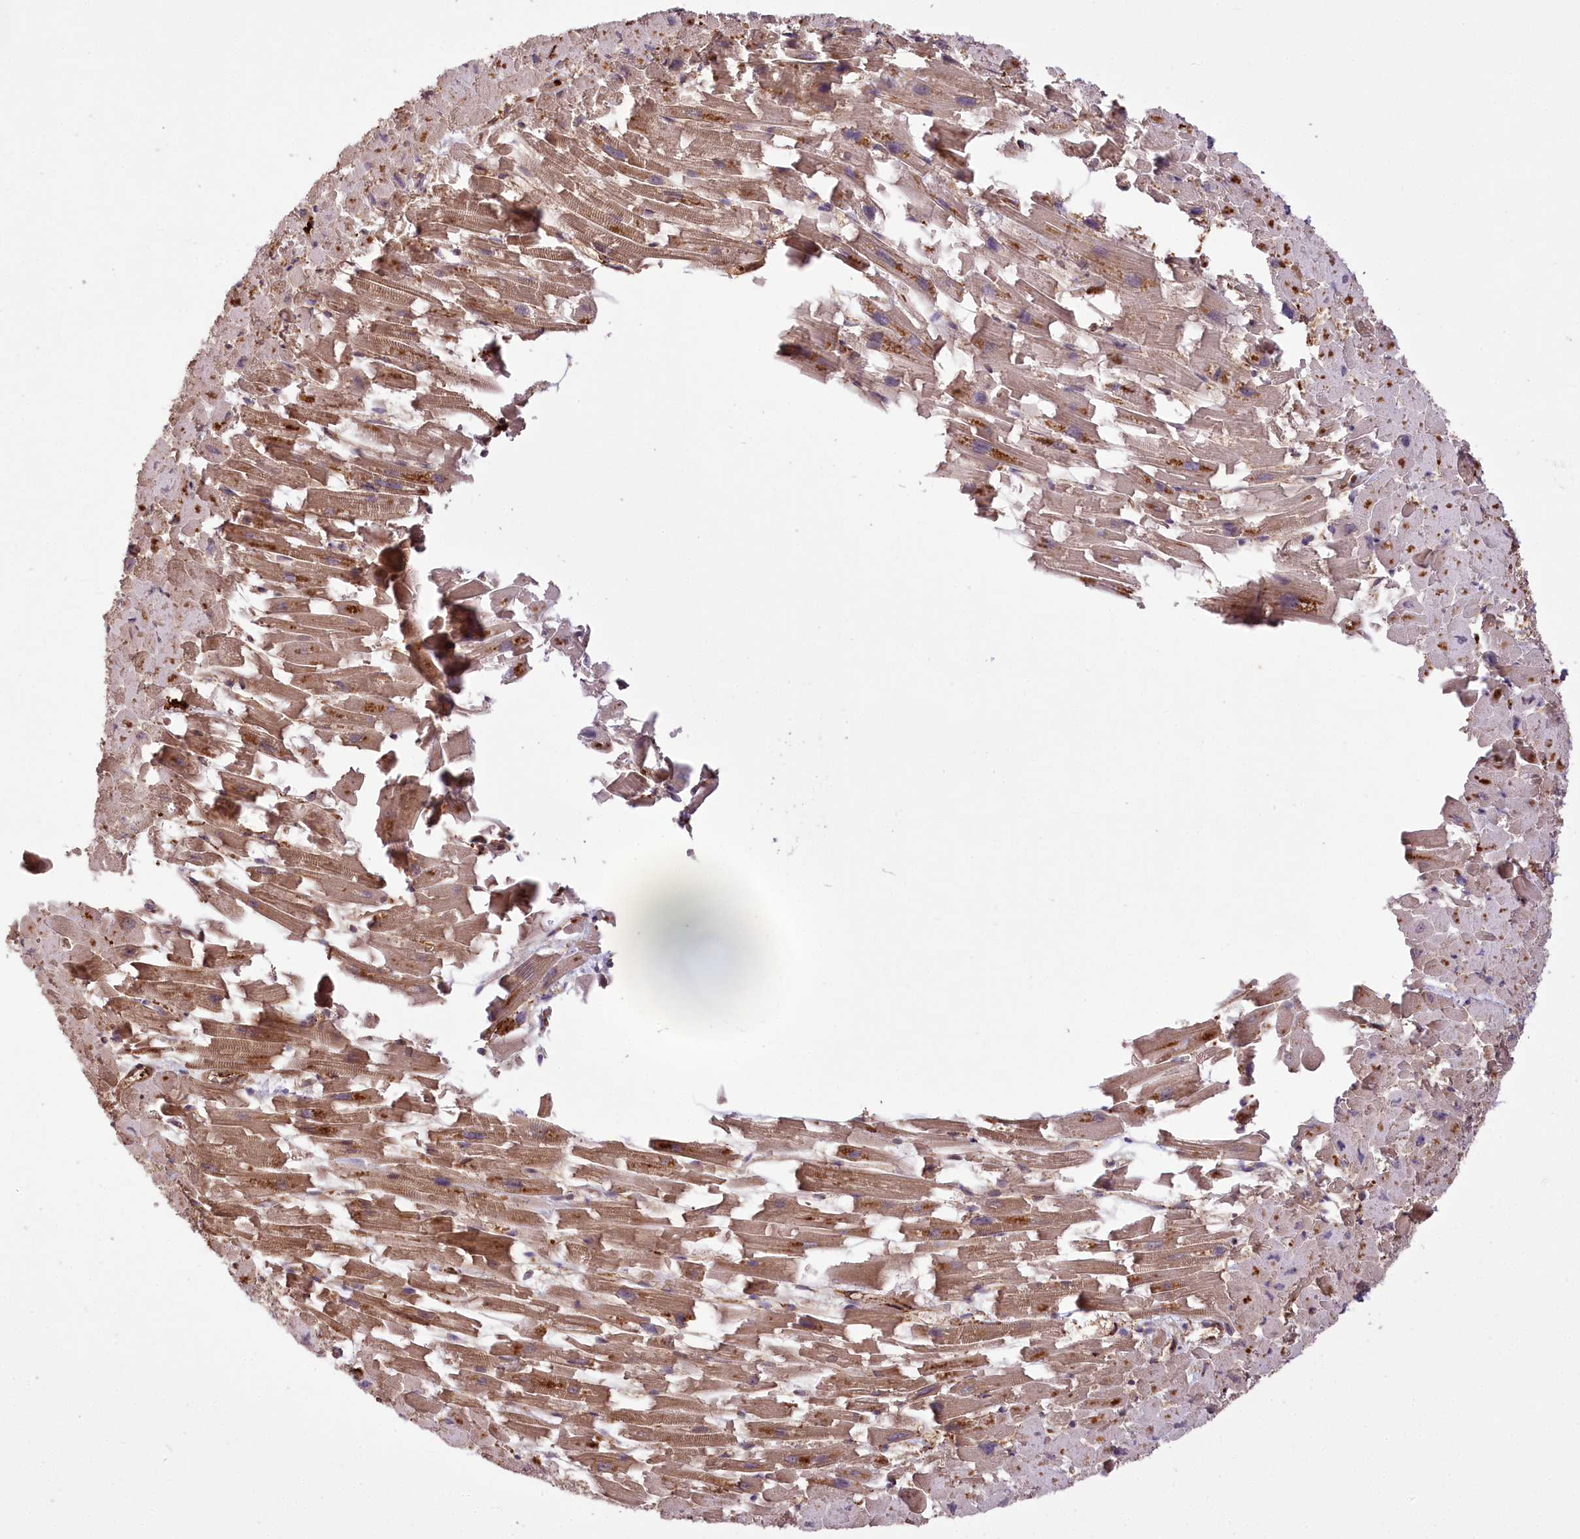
{"staining": {"intensity": "moderate", "quantity": ">75%", "location": "cytoplasmic/membranous"}, "tissue": "heart muscle", "cell_type": "Cardiomyocytes", "image_type": "normal", "snomed": [{"axis": "morphology", "description": "Normal tissue, NOS"}, {"axis": "topography", "description": "Heart"}], "caption": "Benign heart muscle was stained to show a protein in brown. There is medium levels of moderate cytoplasmic/membranous positivity in about >75% of cardiomyocytes. The staining was performed using DAB, with brown indicating positive protein expression. Nuclei are stained blue with hematoxylin.", "gene": "CARD19", "patient": {"sex": "female", "age": 64}}